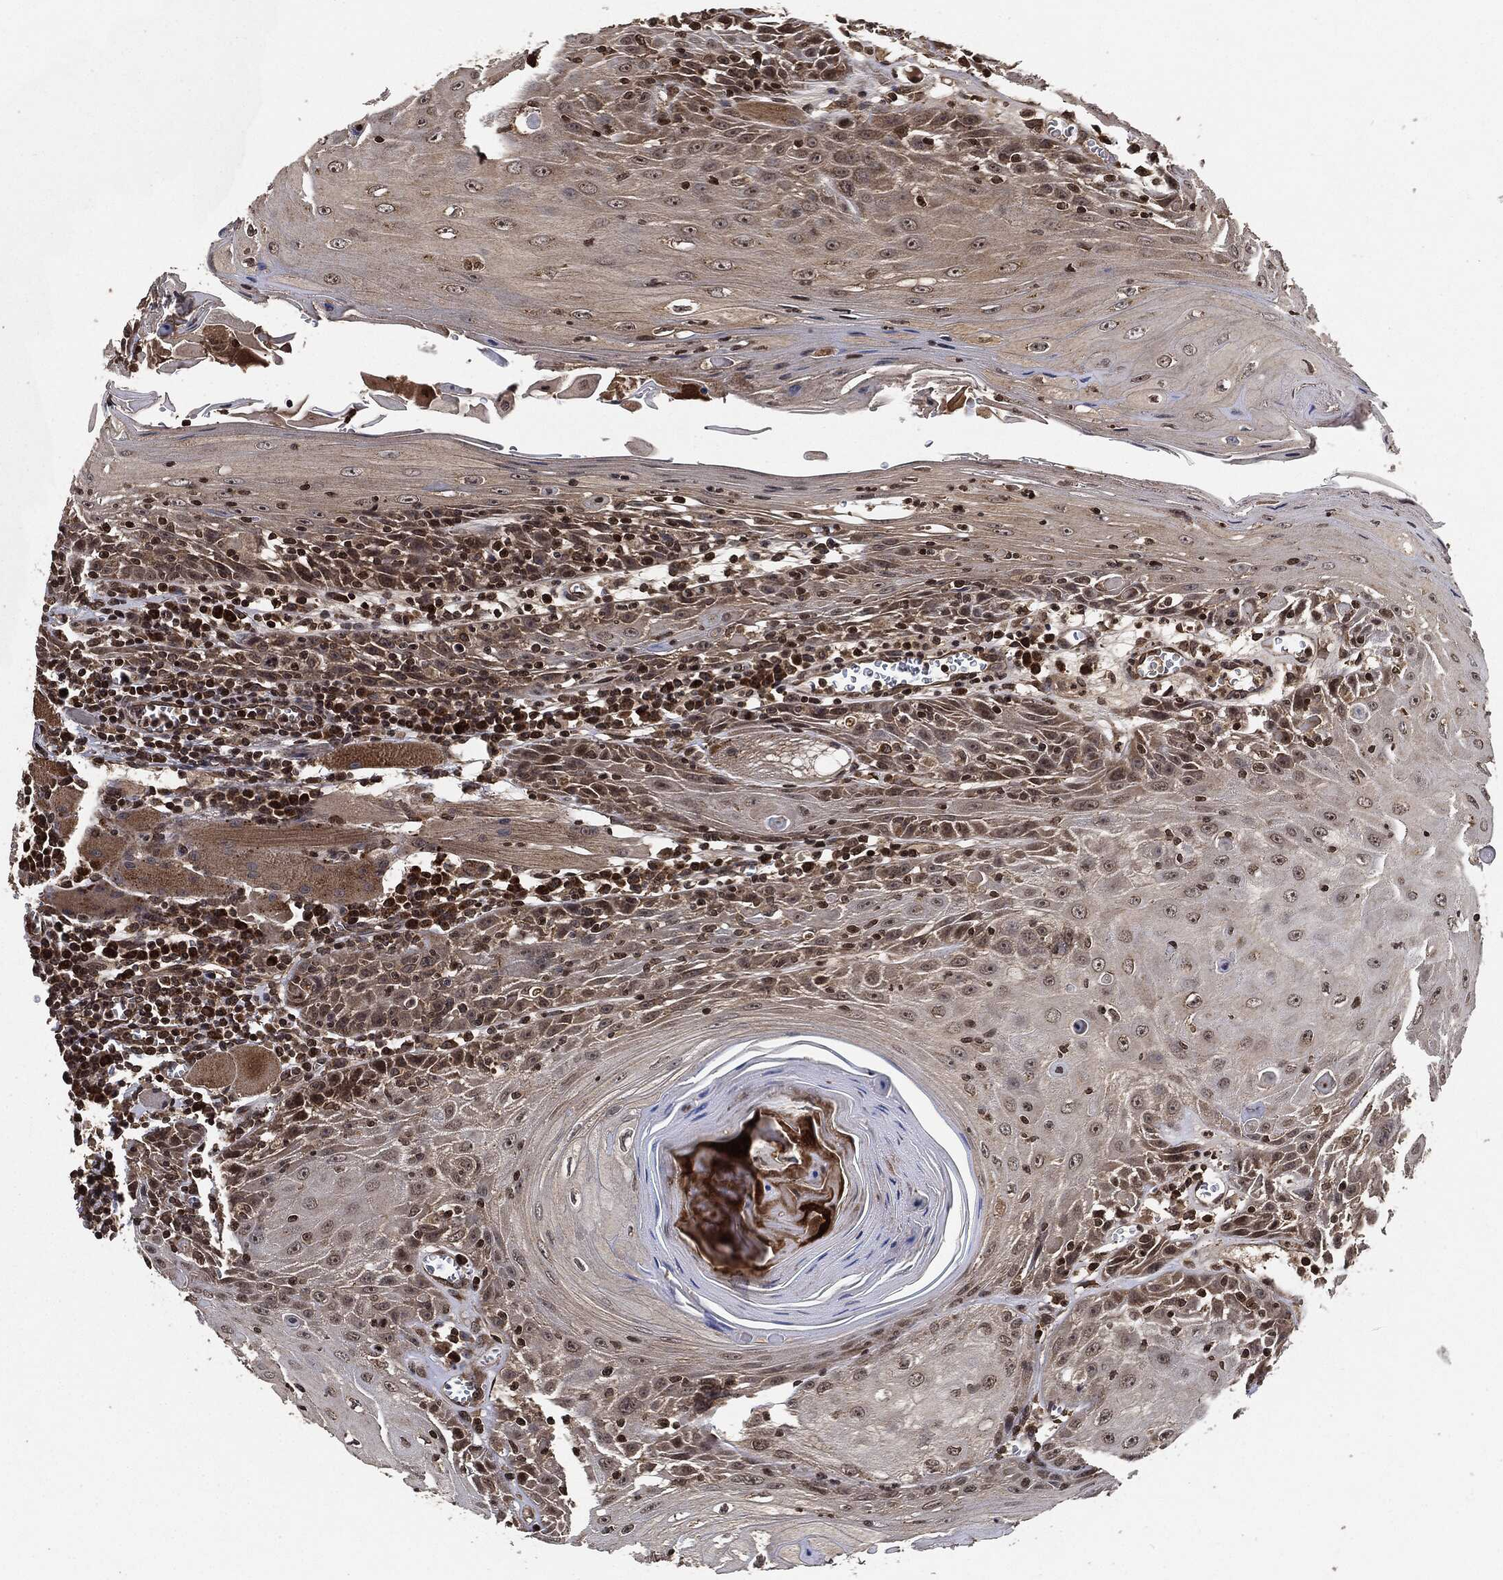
{"staining": {"intensity": "weak", "quantity": "<25%", "location": "cytoplasmic/membranous"}, "tissue": "head and neck cancer", "cell_type": "Tumor cells", "image_type": "cancer", "snomed": [{"axis": "morphology", "description": "Normal tissue, NOS"}, {"axis": "morphology", "description": "Squamous cell carcinoma, NOS"}, {"axis": "topography", "description": "Oral tissue"}, {"axis": "topography", "description": "Head-Neck"}], "caption": "The immunohistochemistry photomicrograph has no significant expression in tumor cells of head and neck squamous cell carcinoma tissue.", "gene": "PDK1", "patient": {"sex": "male", "age": 52}}